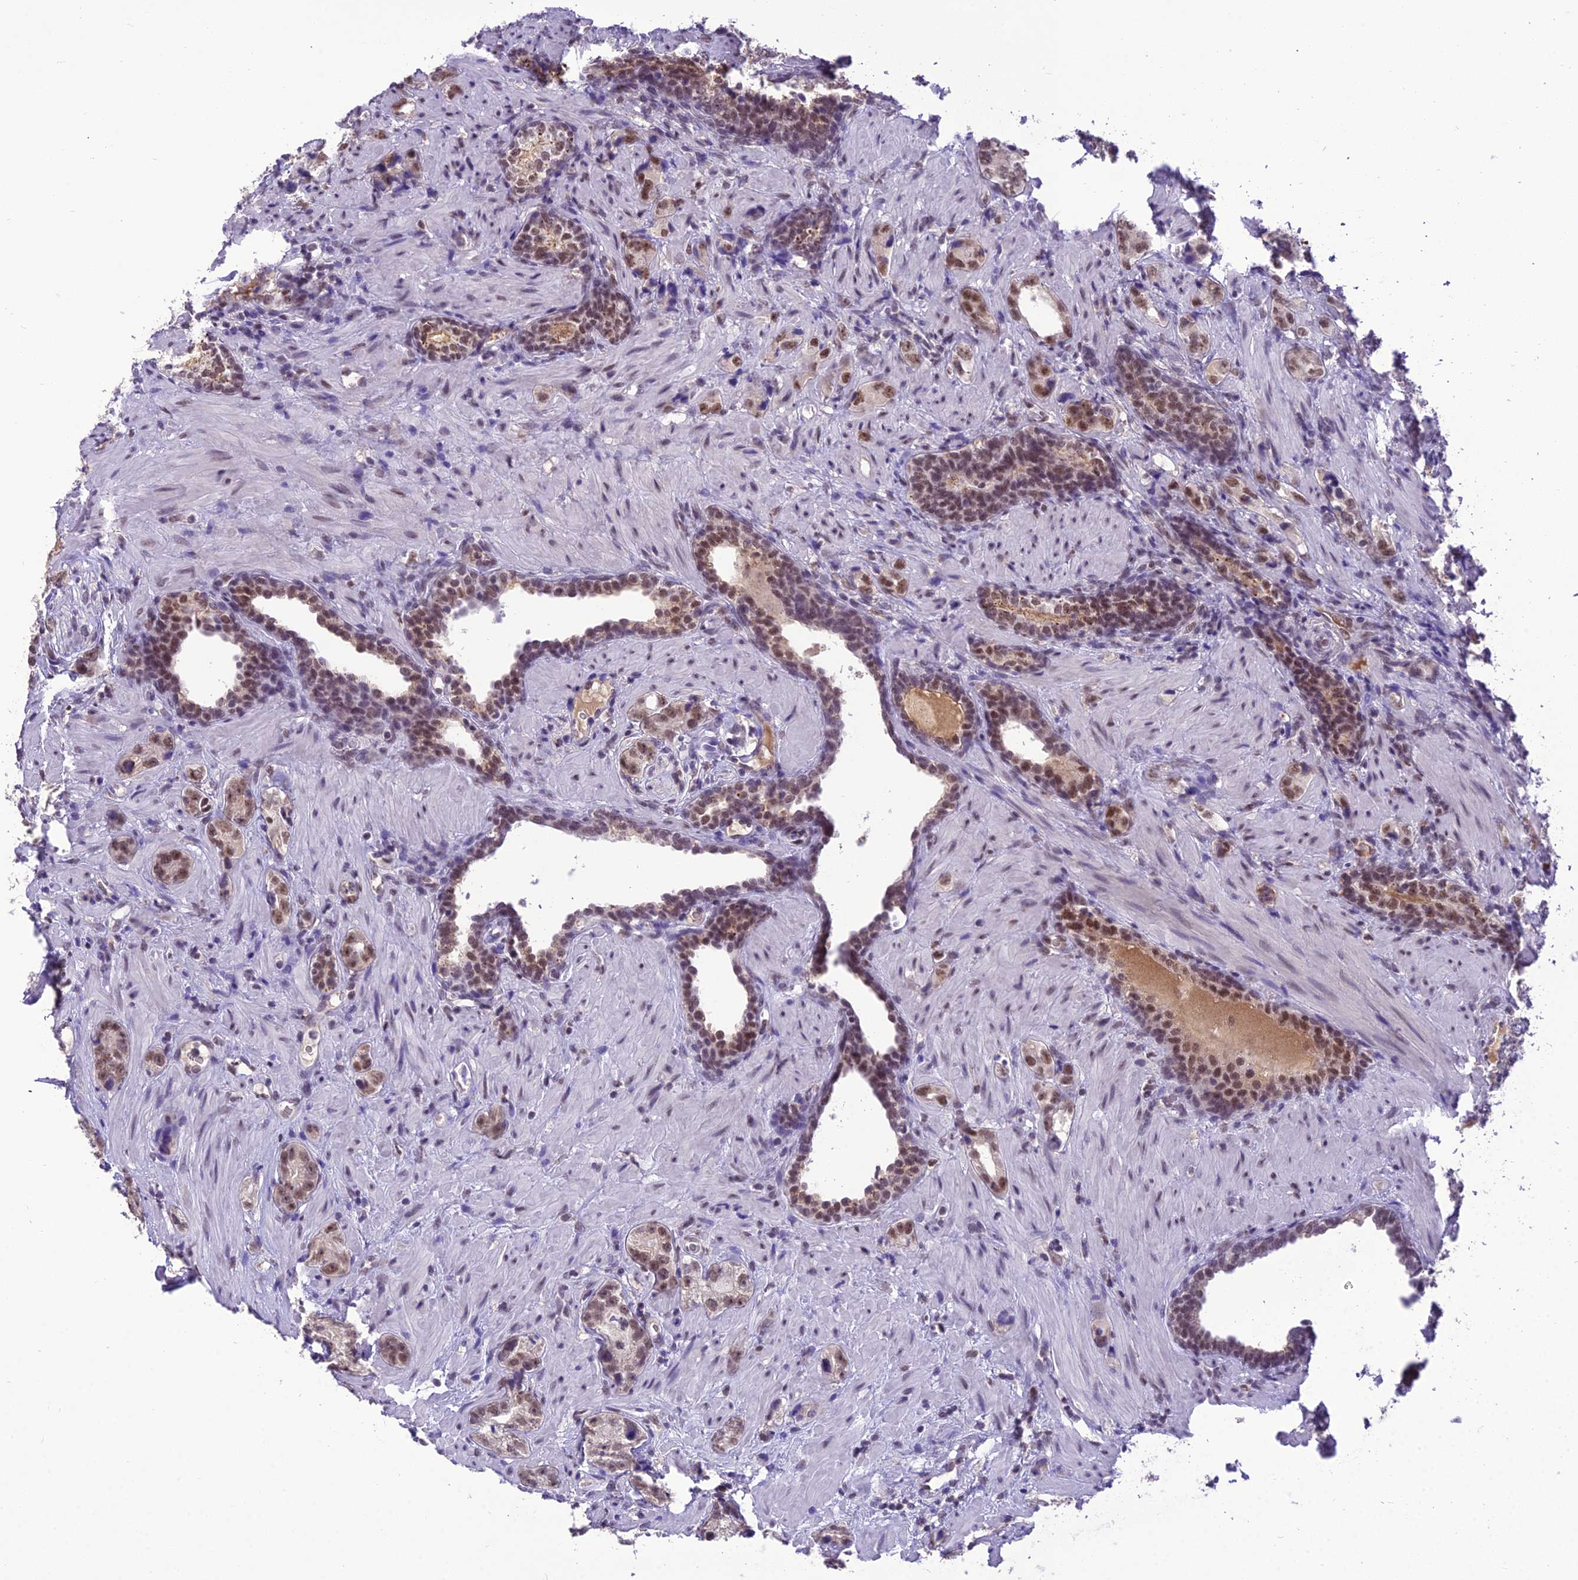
{"staining": {"intensity": "moderate", "quantity": ">75%", "location": "nuclear"}, "tissue": "prostate cancer", "cell_type": "Tumor cells", "image_type": "cancer", "snomed": [{"axis": "morphology", "description": "Adenocarcinoma, High grade"}, {"axis": "topography", "description": "Prostate"}], "caption": "A high-resolution image shows IHC staining of prostate cancer, which reveals moderate nuclear staining in approximately >75% of tumor cells.", "gene": "SH3RF3", "patient": {"sex": "male", "age": 63}}